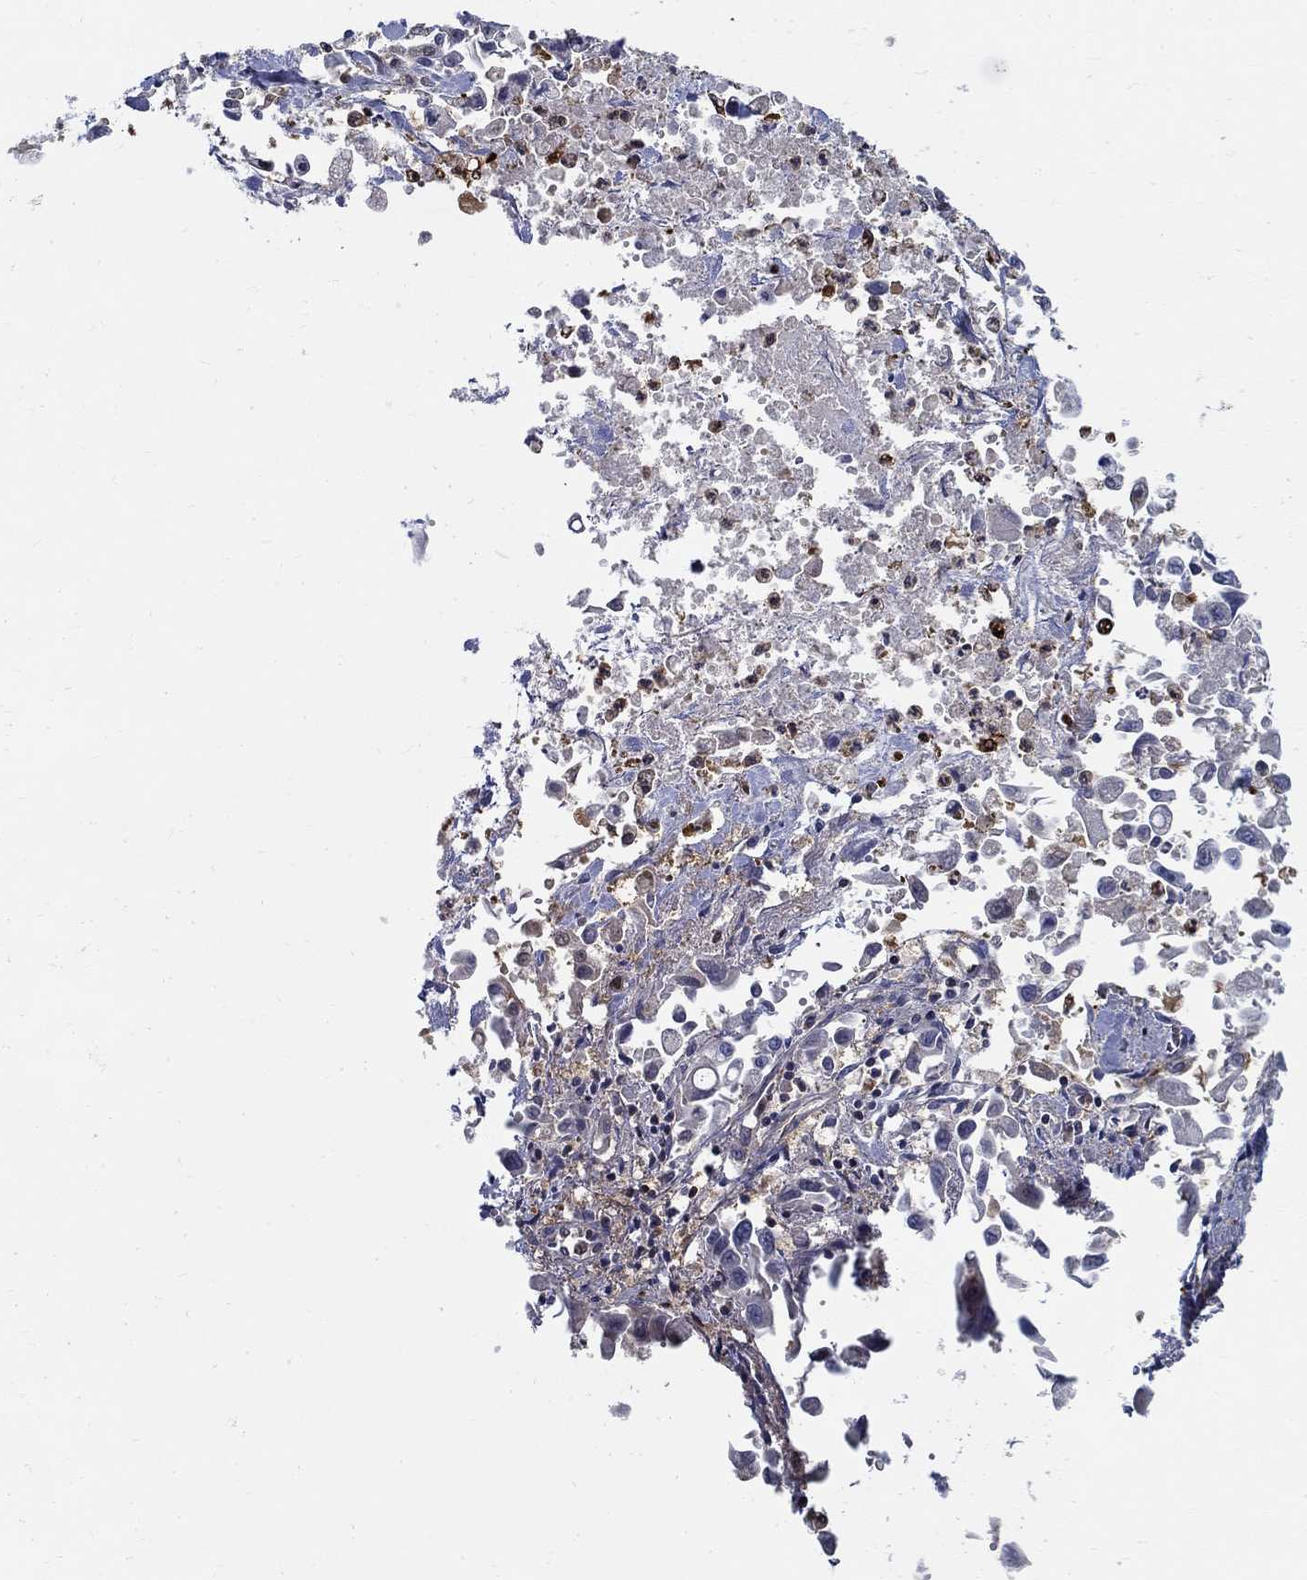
{"staining": {"intensity": "negative", "quantity": "none", "location": "none"}, "tissue": "pancreatic cancer", "cell_type": "Tumor cells", "image_type": "cancer", "snomed": [{"axis": "morphology", "description": "Adenocarcinoma, NOS"}, {"axis": "topography", "description": "Pancreas"}], "caption": "Tumor cells are negative for brown protein staining in pancreatic cancer (adenocarcinoma).", "gene": "ZNF594", "patient": {"sex": "female", "age": 83}}